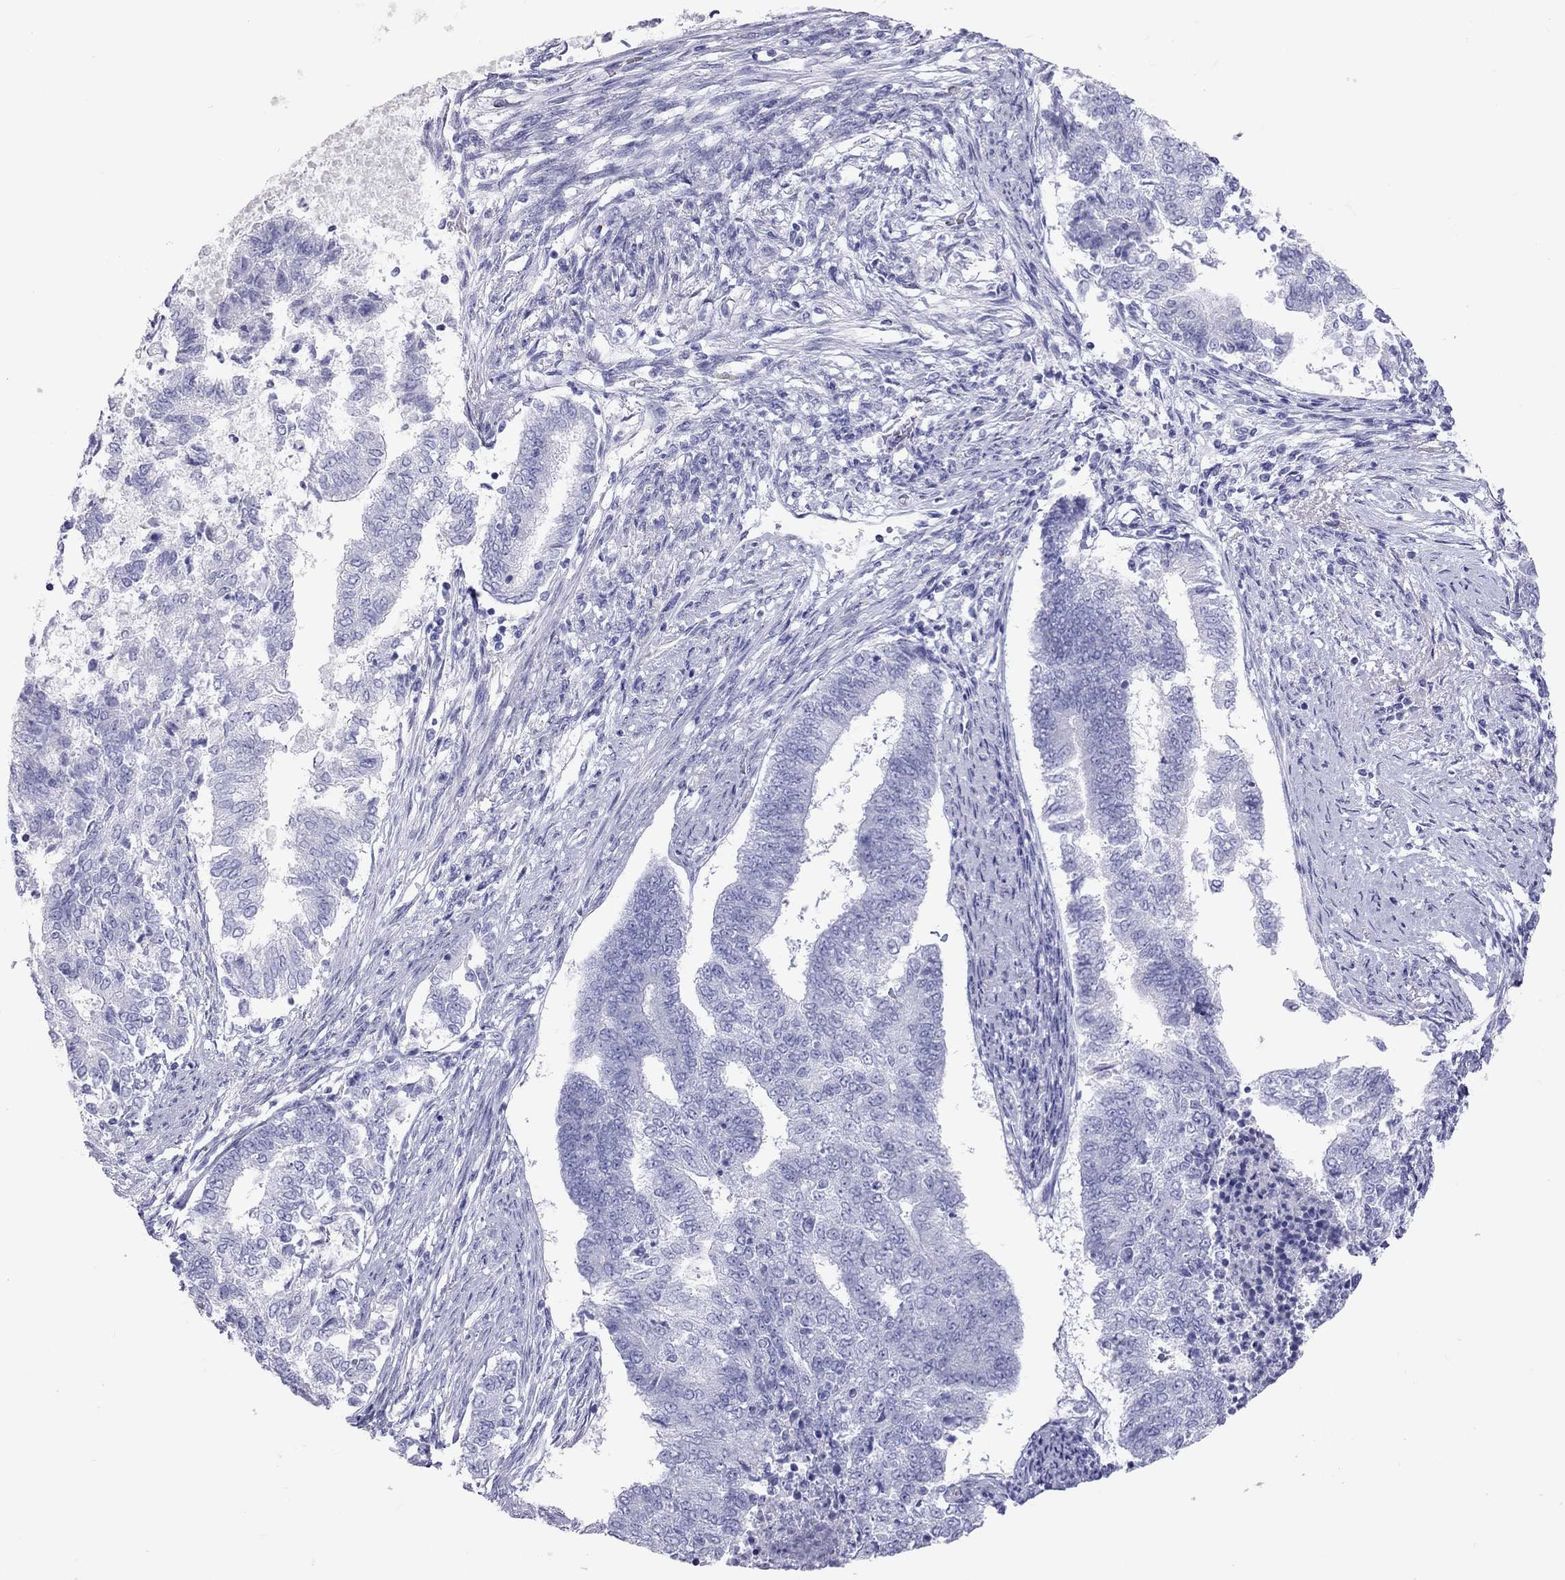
{"staining": {"intensity": "negative", "quantity": "none", "location": "none"}, "tissue": "endometrial cancer", "cell_type": "Tumor cells", "image_type": "cancer", "snomed": [{"axis": "morphology", "description": "Adenocarcinoma, NOS"}, {"axis": "topography", "description": "Endometrium"}], "caption": "Endometrial adenocarcinoma was stained to show a protein in brown. There is no significant positivity in tumor cells.", "gene": "STAG3", "patient": {"sex": "female", "age": 65}}